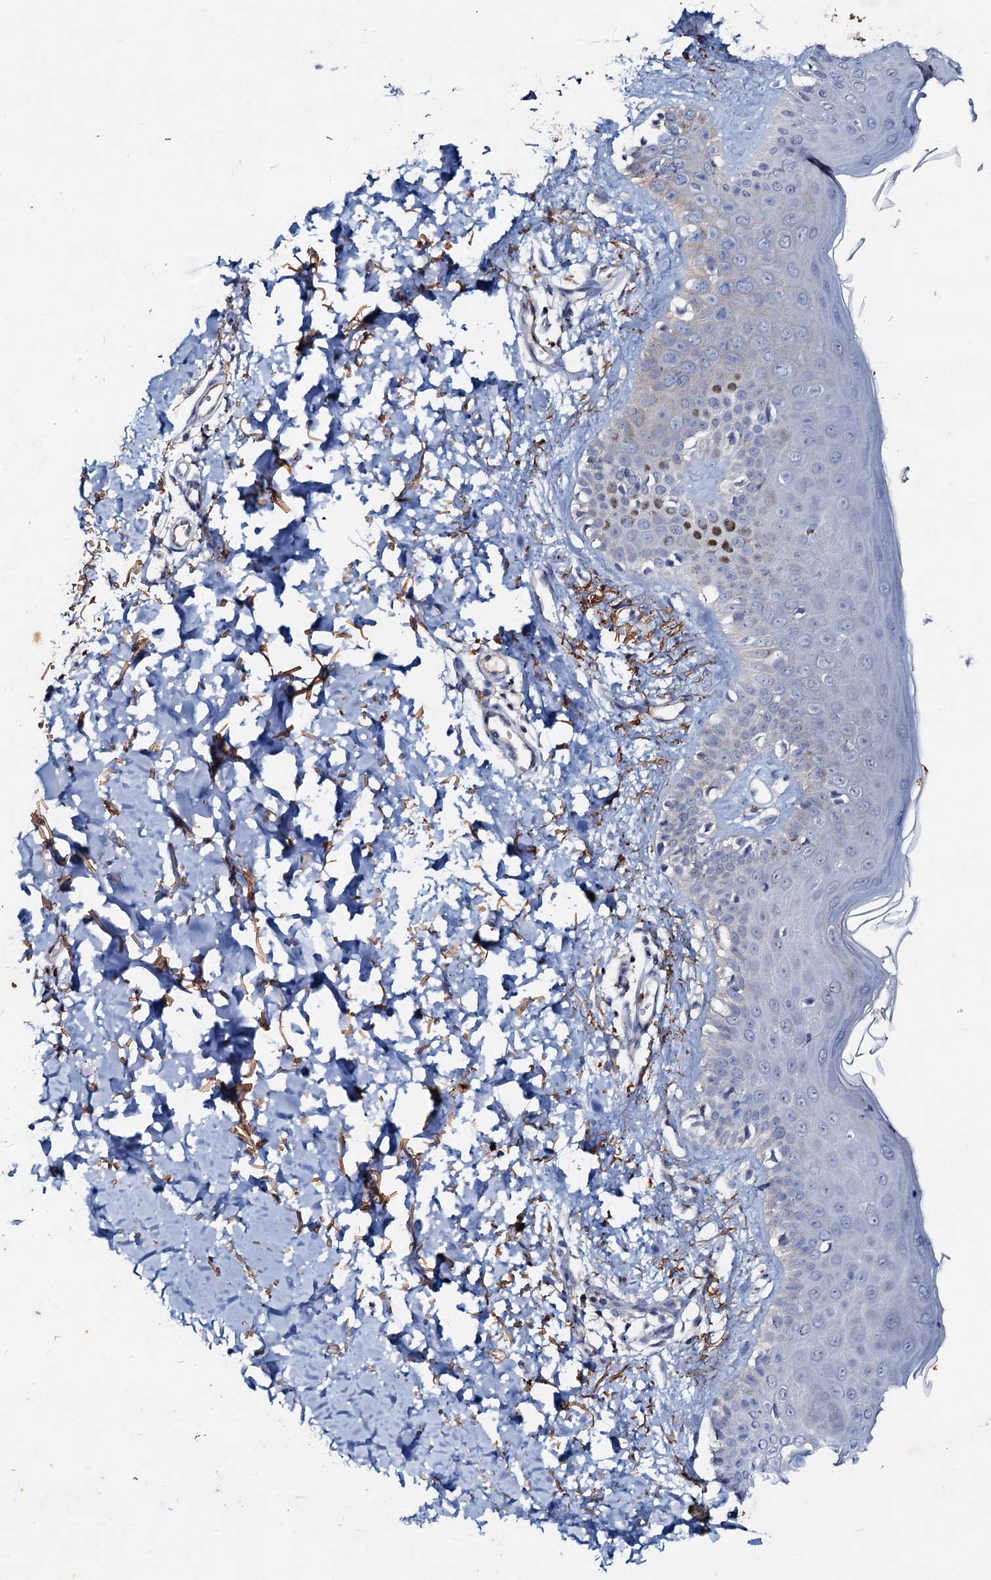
{"staining": {"intensity": "negative", "quantity": "none", "location": "none"}, "tissue": "skin", "cell_type": "Fibroblasts", "image_type": "normal", "snomed": [{"axis": "morphology", "description": "Normal tissue, NOS"}, {"axis": "topography", "description": "Skin"}], "caption": "This is a photomicrograph of IHC staining of normal skin, which shows no positivity in fibroblasts.", "gene": "MANSC4", "patient": {"sex": "male", "age": 52}}